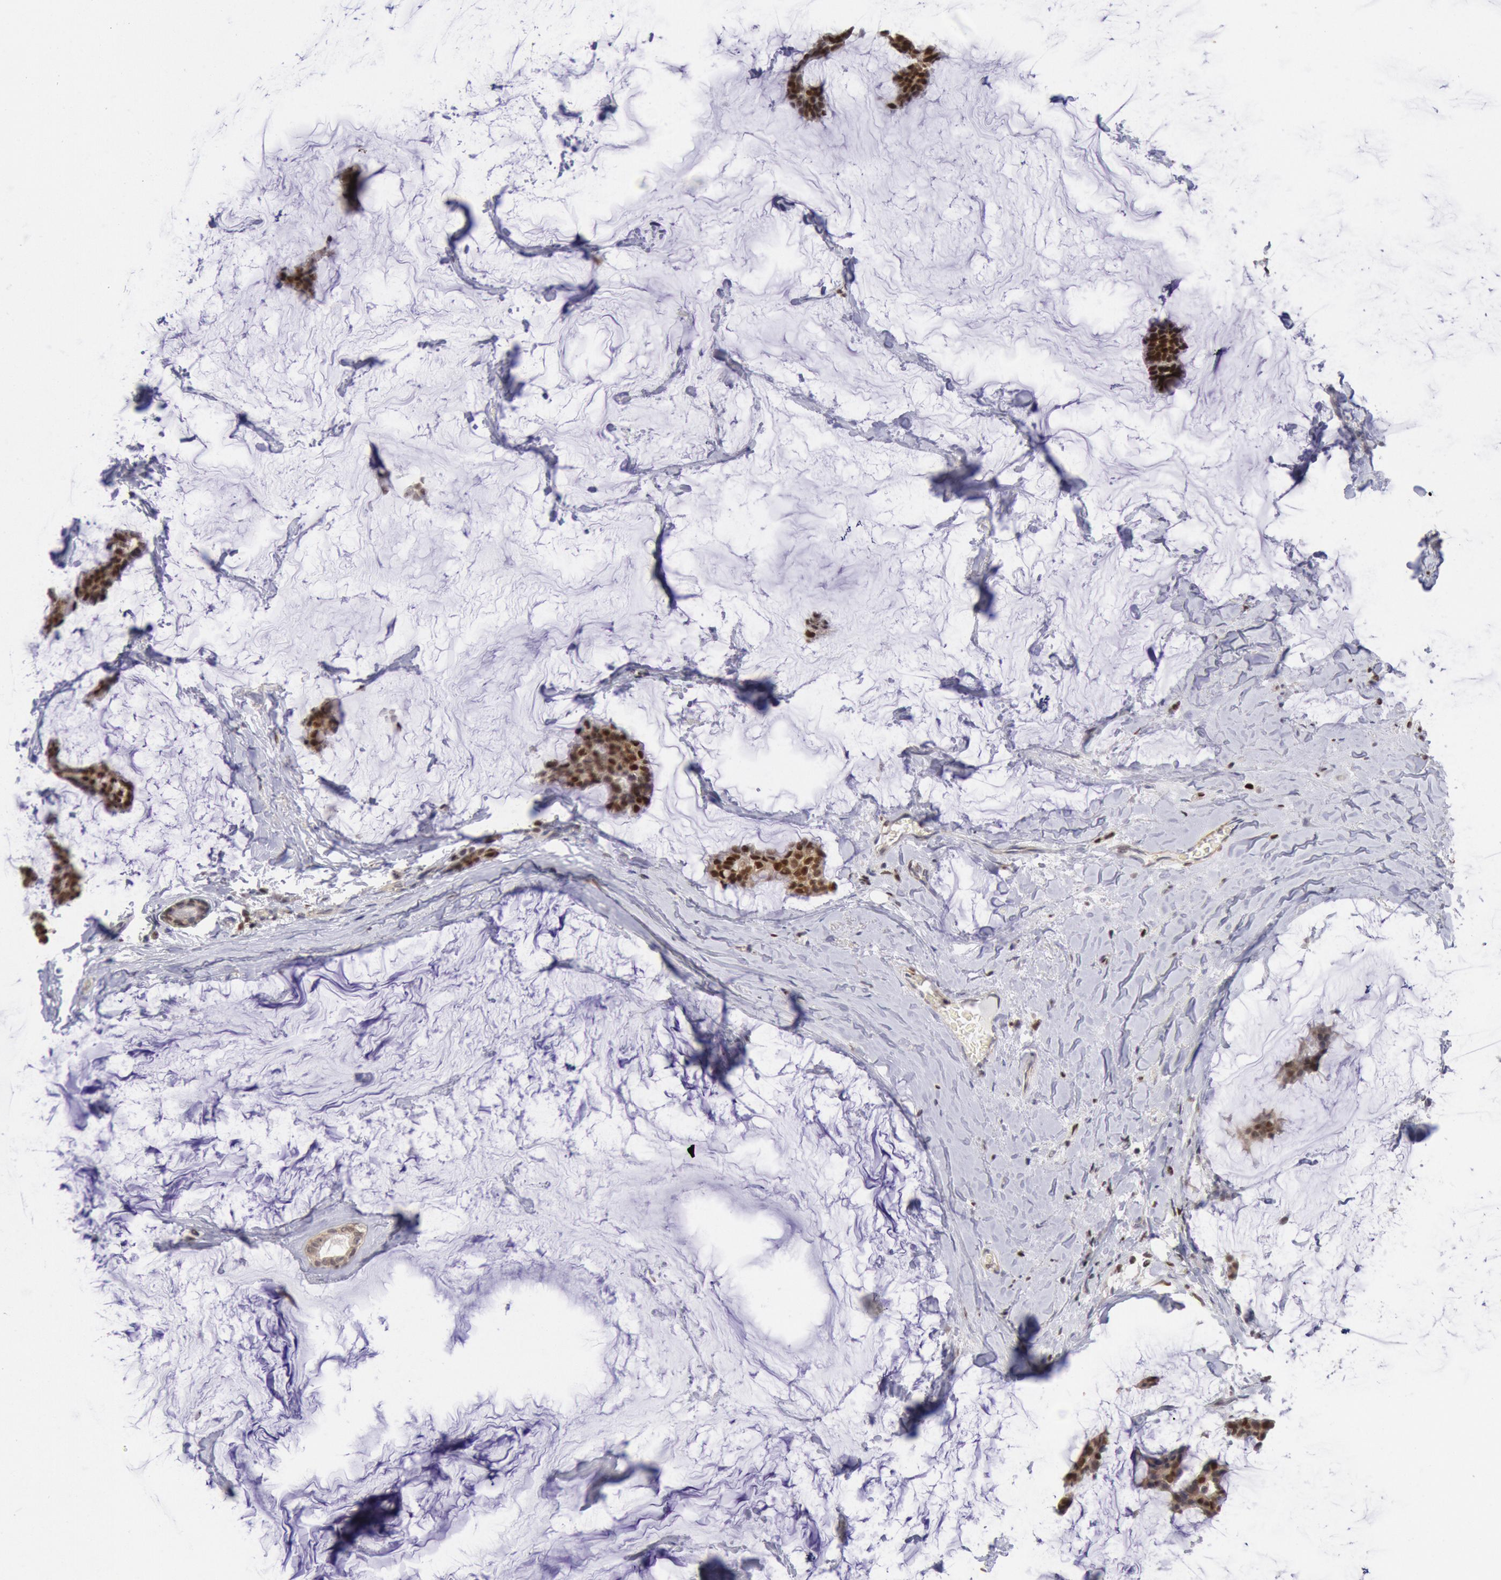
{"staining": {"intensity": "moderate", "quantity": ">75%", "location": "cytoplasmic/membranous,nuclear"}, "tissue": "breast cancer", "cell_type": "Tumor cells", "image_type": "cancer", "snomed": [{"axis": "morphology", "description": "Duct carcinoma"}, {"axis": "topography", "description": "Breast"}], "caption": "This histopathology image exhibits breast cancer stained with immunohistochemistry to label a protein in brown. The cytoplasmic/membranous and nuclear of tumor cells show moderate positivity for the protein. Nuclei are counter-stained blue.", "gene": "RPS6KA5", "patient": {"sex": "female", "age": 93}}